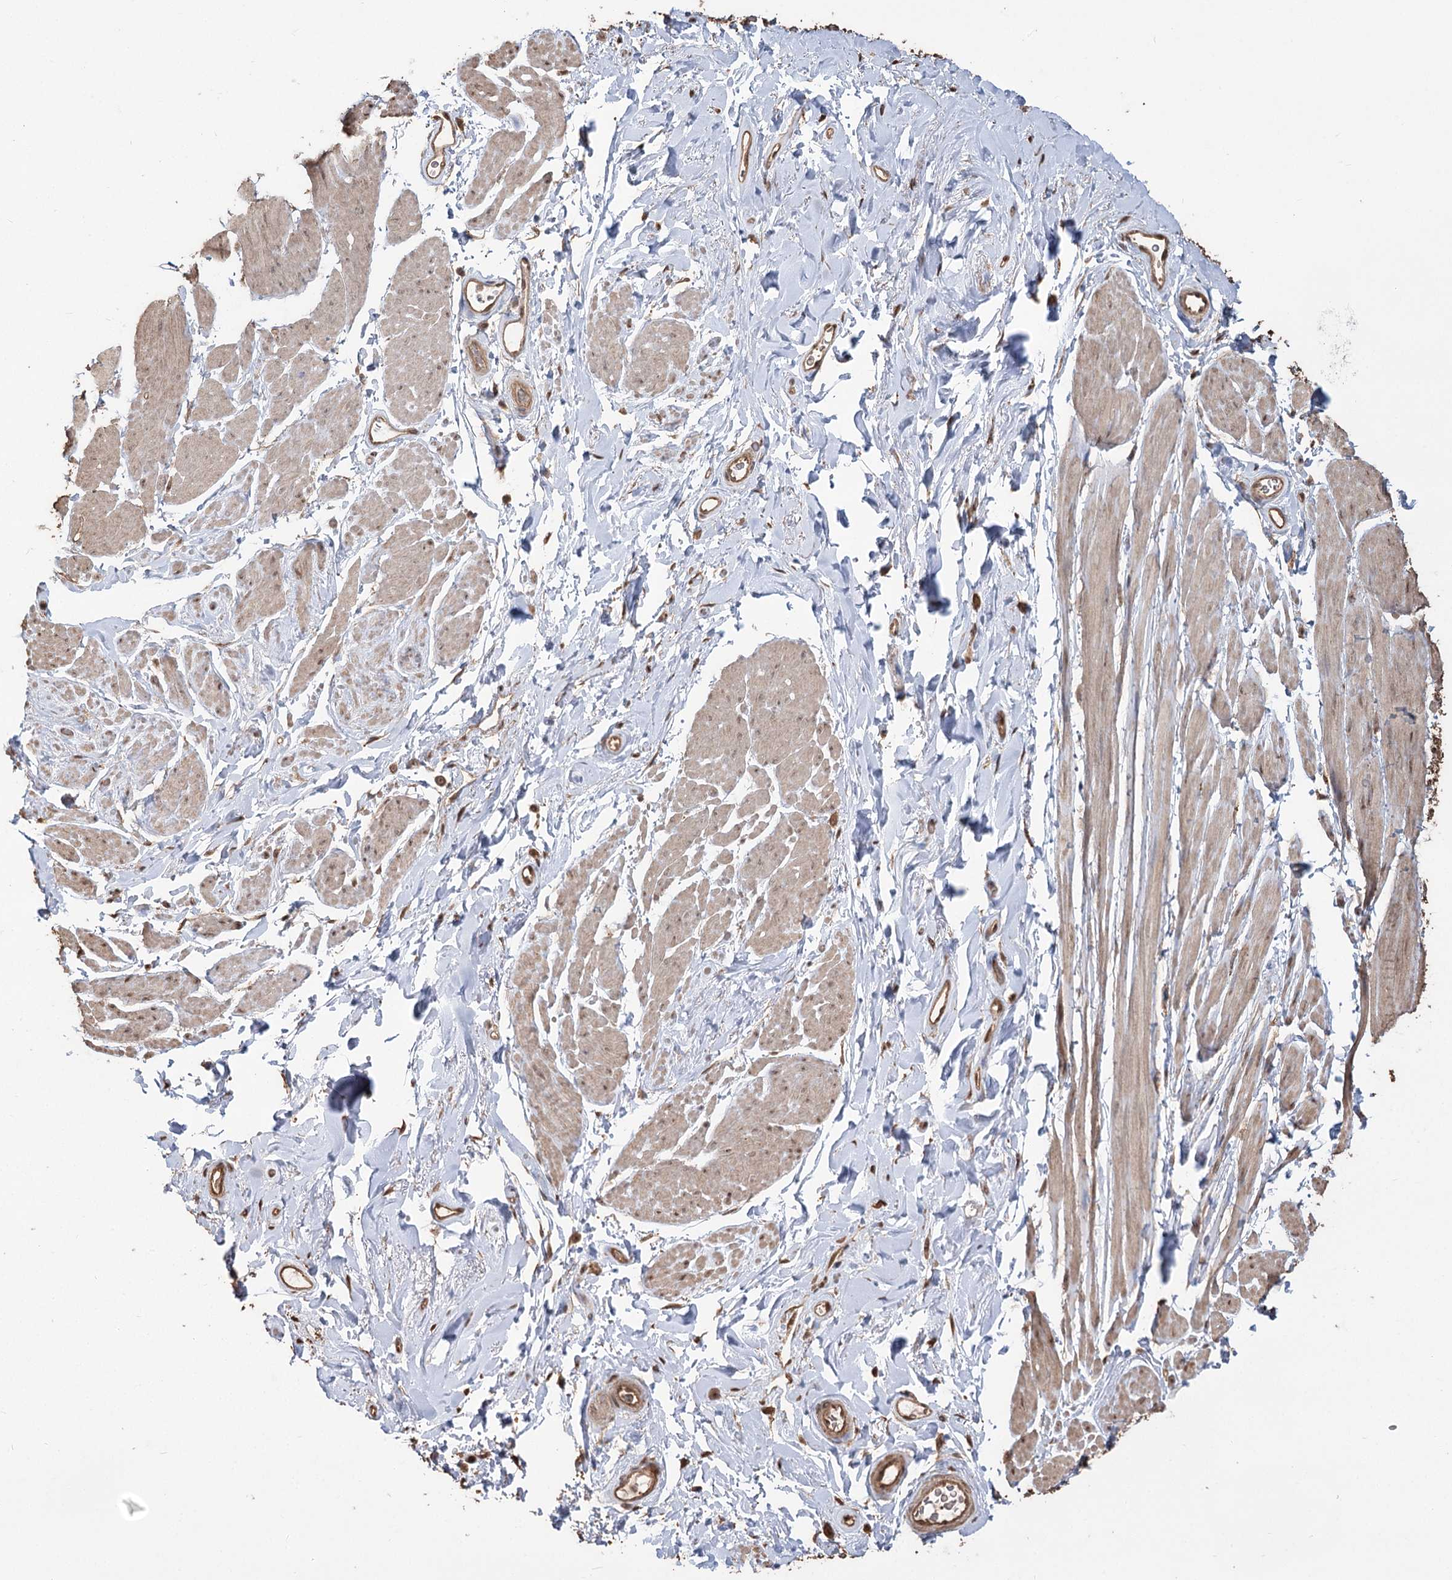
{"staining": {"intensity": "weak", "quantity": "25%-75%", "location": "cytoplasmic/membranous,nuclear"}, "tissue": "smooth muscle", "cell_type": "Smooth muscle cells", "image_type": "normal", "snomed": [{"axis": "morphology", "description": "Normal tissue, NOS"}, {"axis": "topography", "description": "Smooth muscle"}, {"axis": "topography", "description": "Peripheral nerve tissue"}], "caption": "Protein expression analysis of unremarkable human smooth muscle reveals weak cytoplasmic/membranous,nuclear staining in about 25%-75% of smooth muscle cells.", "gene": "PLCH1", "patient": {"sex": "male", "age": 69}}